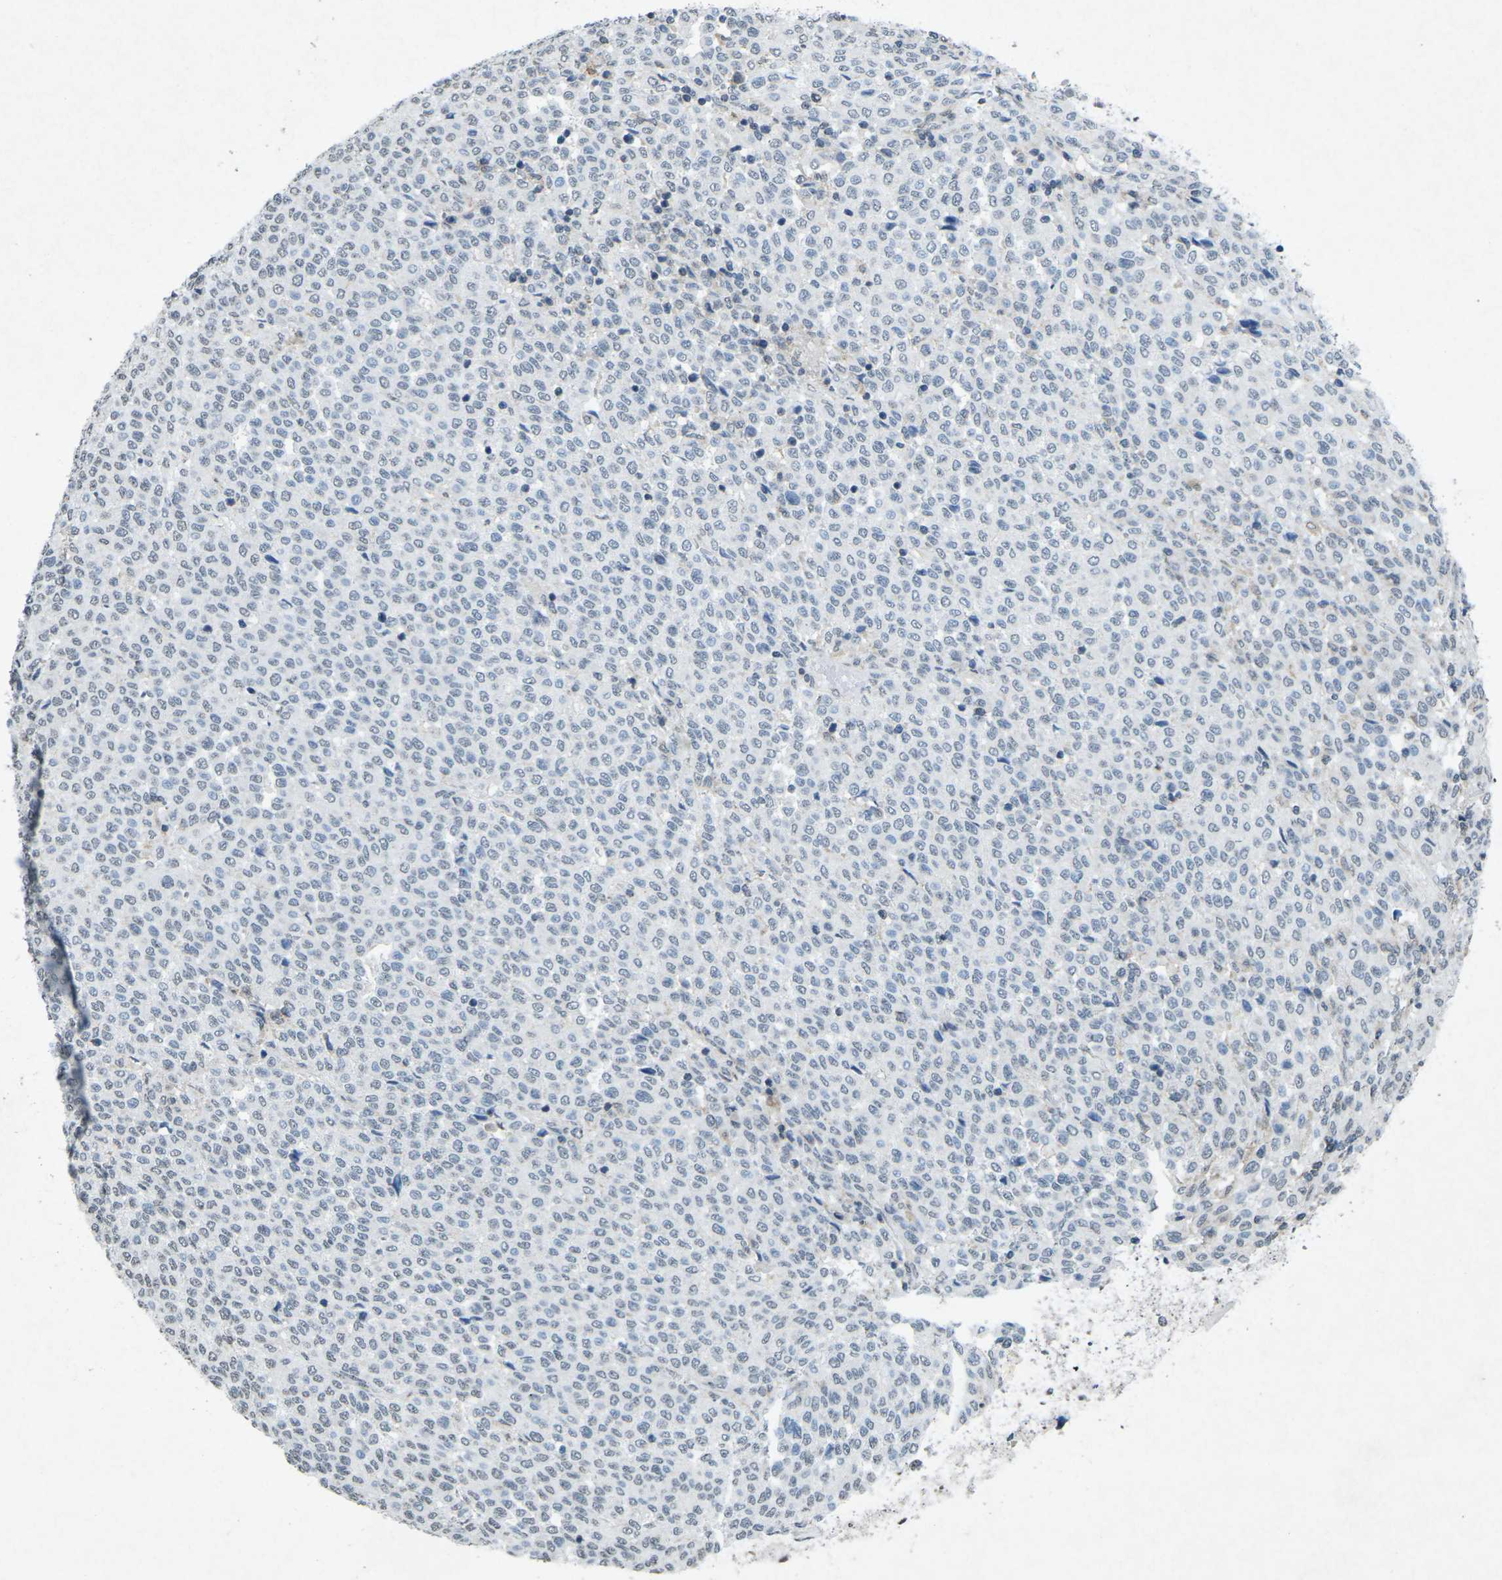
{"staining": {"intensity": "negative", "quantity": "none", "location": "none"}, "tissue": "melanoma", "cell_type": "Tumor cells", "image_type": "cancer", "snomed": [{"axis": "morphology", "description": "Malignant melanoma, Metastatic site"}, {"axis": "topography", "description": "Pancreas"}], "caption": "There is no significant expression in tumor cells of malignant melanoma (metastatic site). Nuclei are stained in blue.", "gene": "TFR2", "patient": {"sex": "female", "age": 30}}